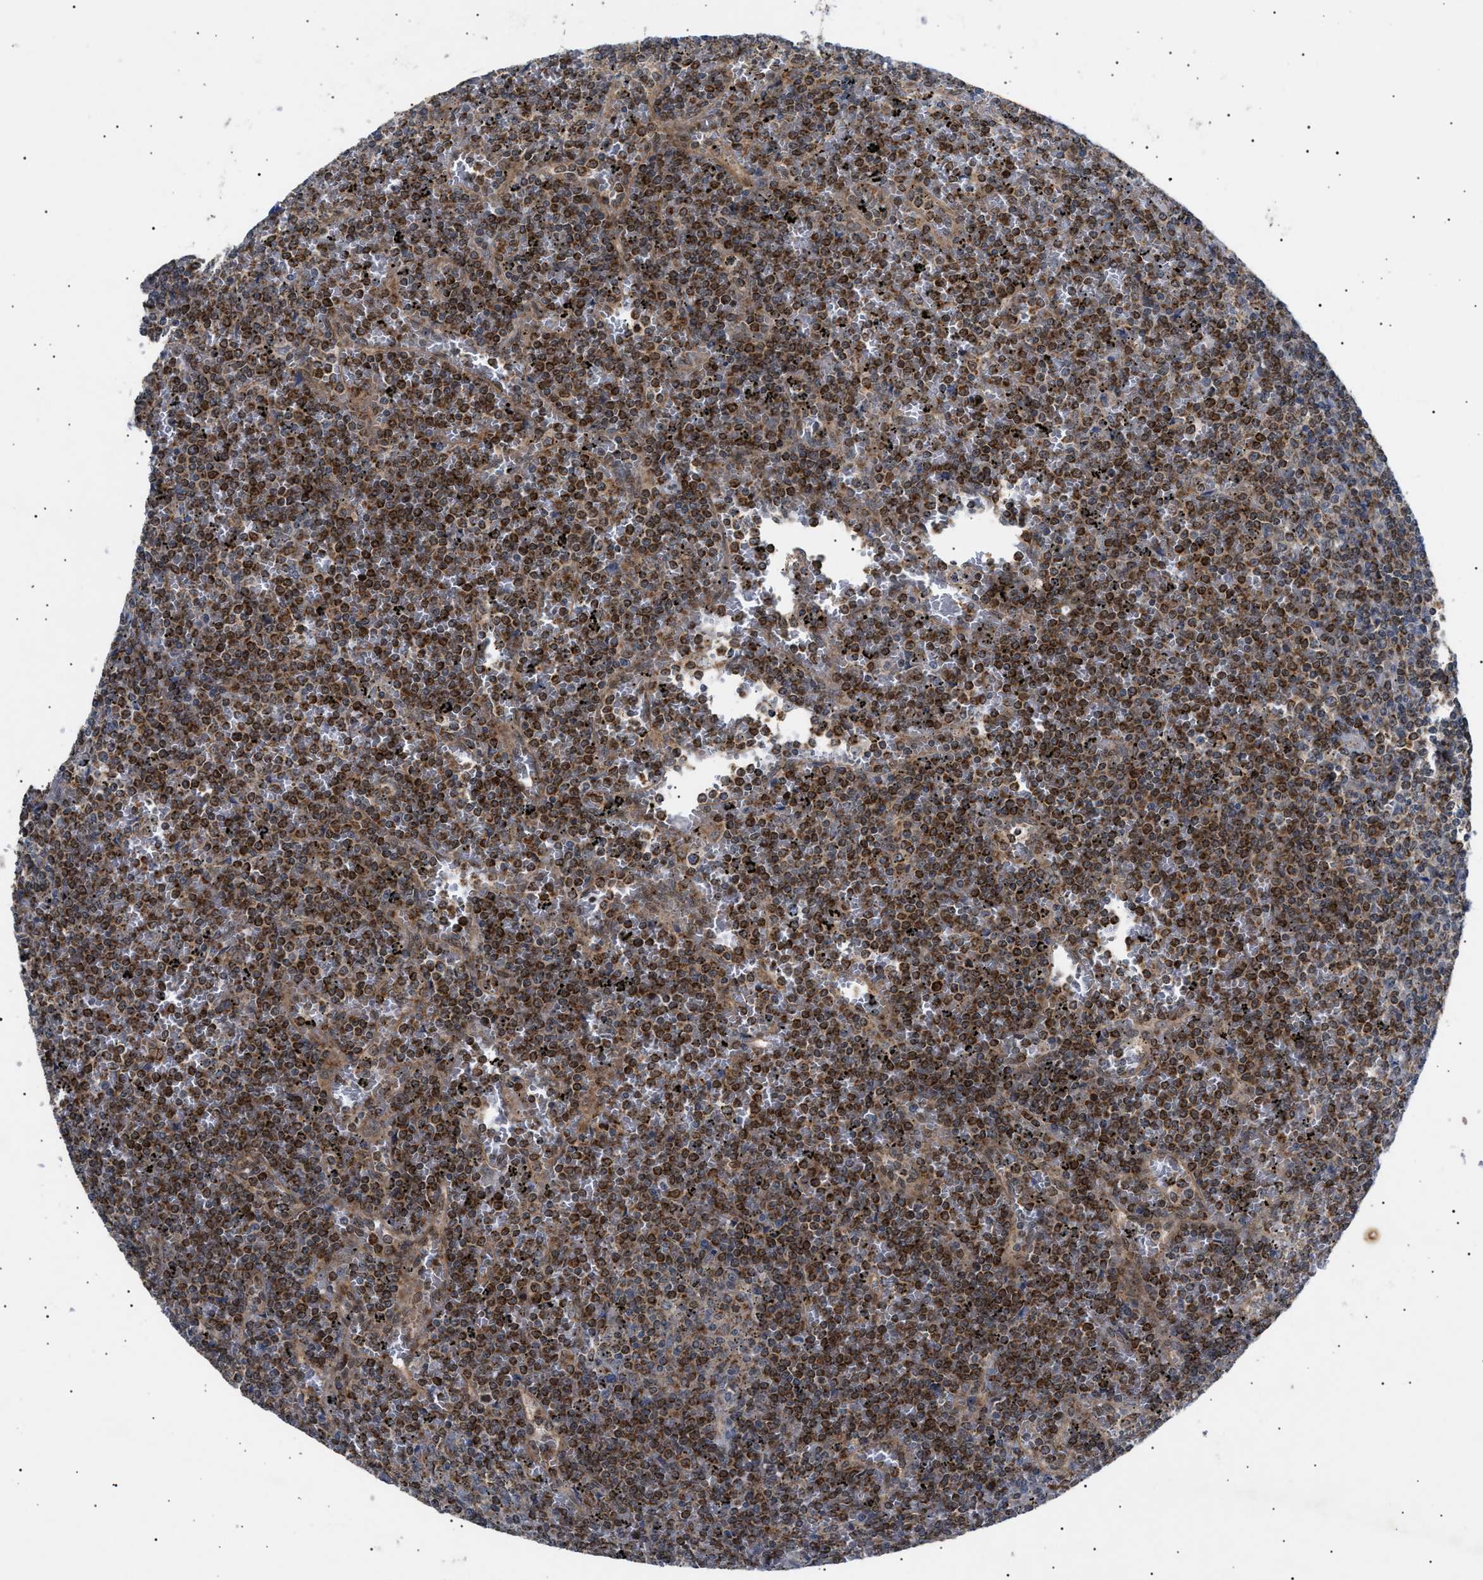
{"staining": {"intensity": "moderate", "quantity": ">75%", "location": "cytoplasmic/membranous"}, "tissue": "lymphoma", "cell_type": "Tumor cells", "image_type": "cancer", "snomed": [{"axis": "morphology", "description": "Malignant lymphoma, non-Hodgkin's type, Low grade"}, {"axis": "topography", "description": "Spleen"}], "caption": "This is an image of immunohistochemistry (IHC) staining of low-grade malignant lymphoma, non-Hodgkin's type, which shows moderate staining in the cytoplasmic/membranous of tumor cells.", "gene": "SIRT5", "patient": {"sex": "female", "age": 19}}